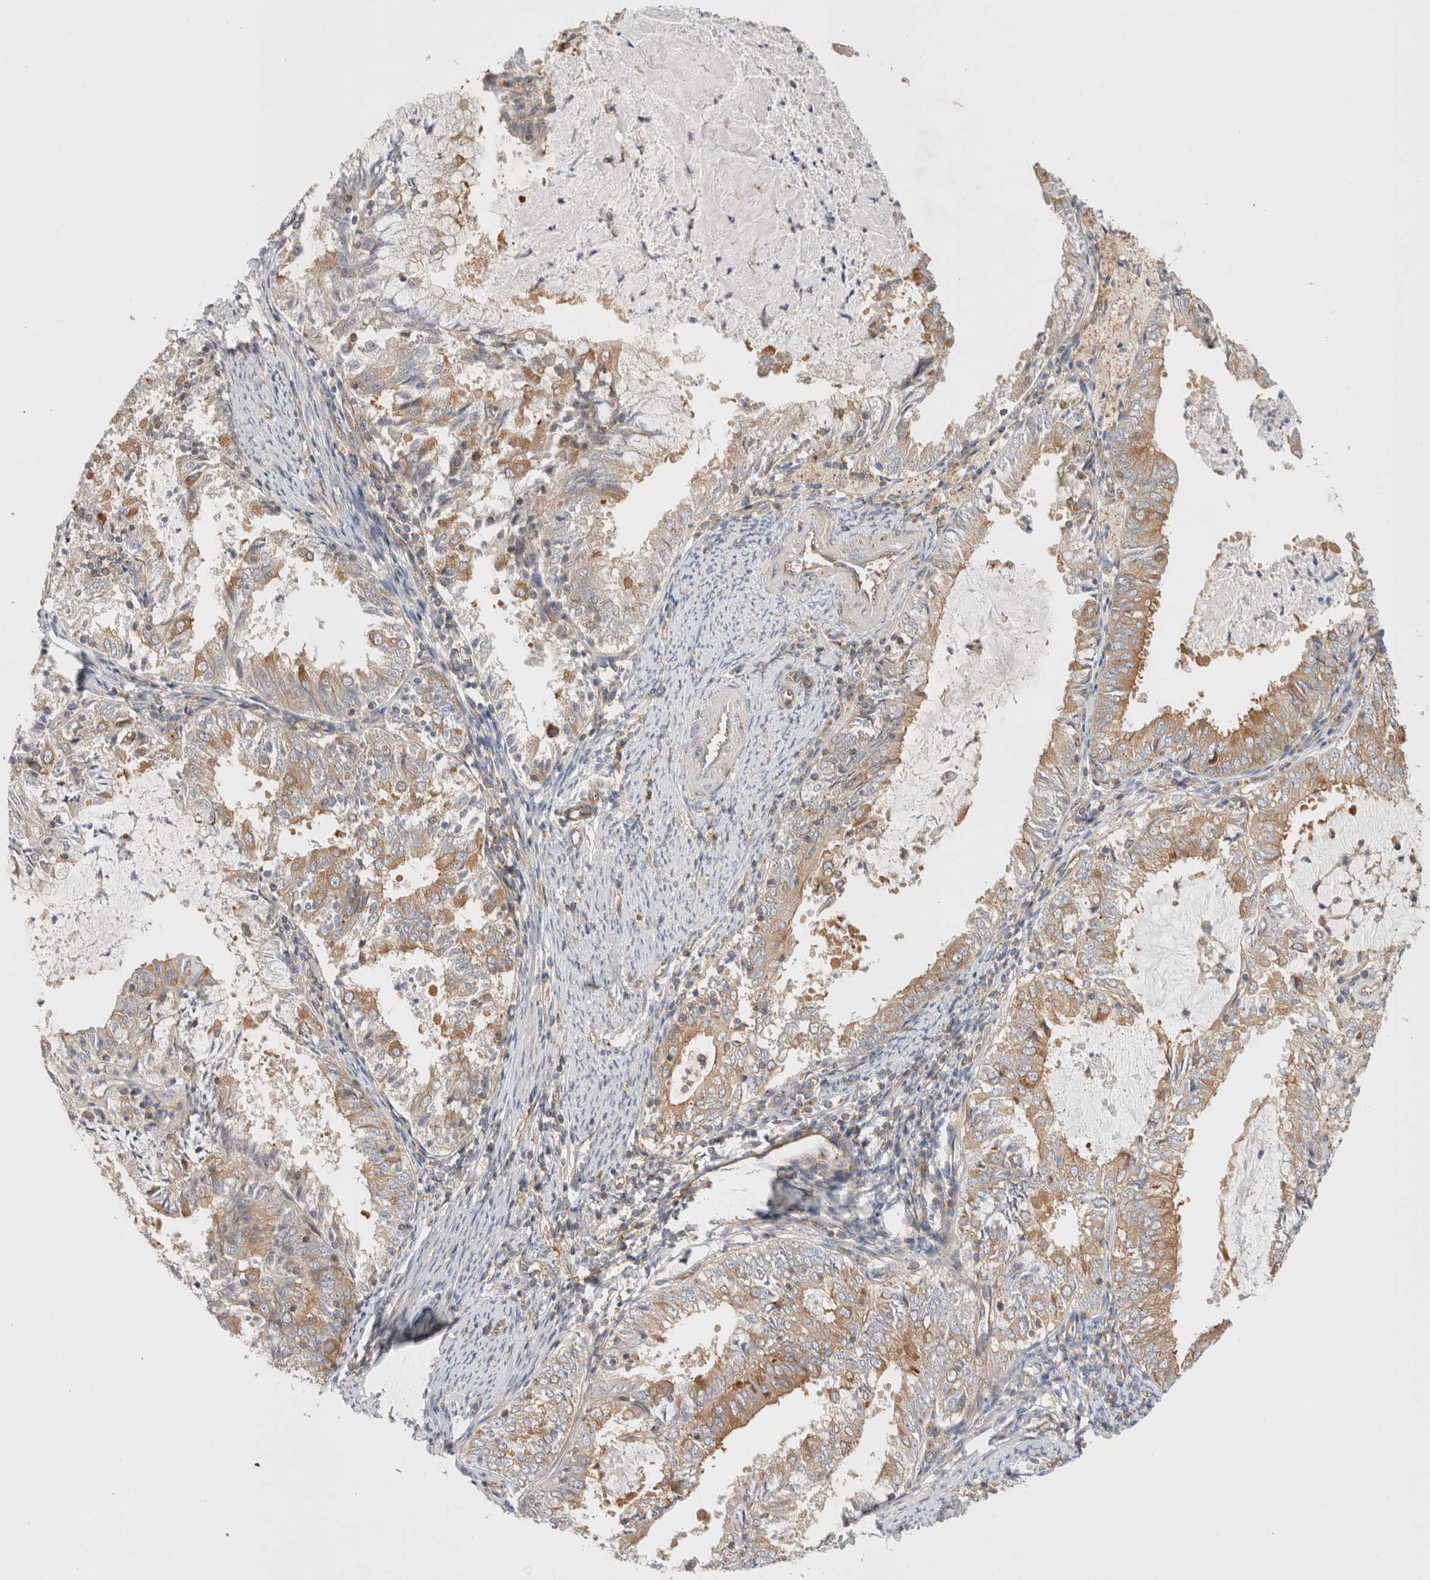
{"staining": {"intensity": "weak", "quantity": ">75%", "location": "cytoplasmic/membranous"}, "tissue": "endometrial cancer", "cell_type": "Tumor cells", "image_type": "cancer", "snomed": [{"axis": "morphology", "description": "Adenocarcinoma, NOS"}, {"axis": "topography", "description": "Endometrium"}], "caption": "The histopathology image demonstrates a brown stain indicating the presence of a protein in the cytoplasmic/membranous of tumor cells in adenocarcinoma (endometrial).", "gene": "GPR150", "patient": {"sex": "female", "age": 57}}